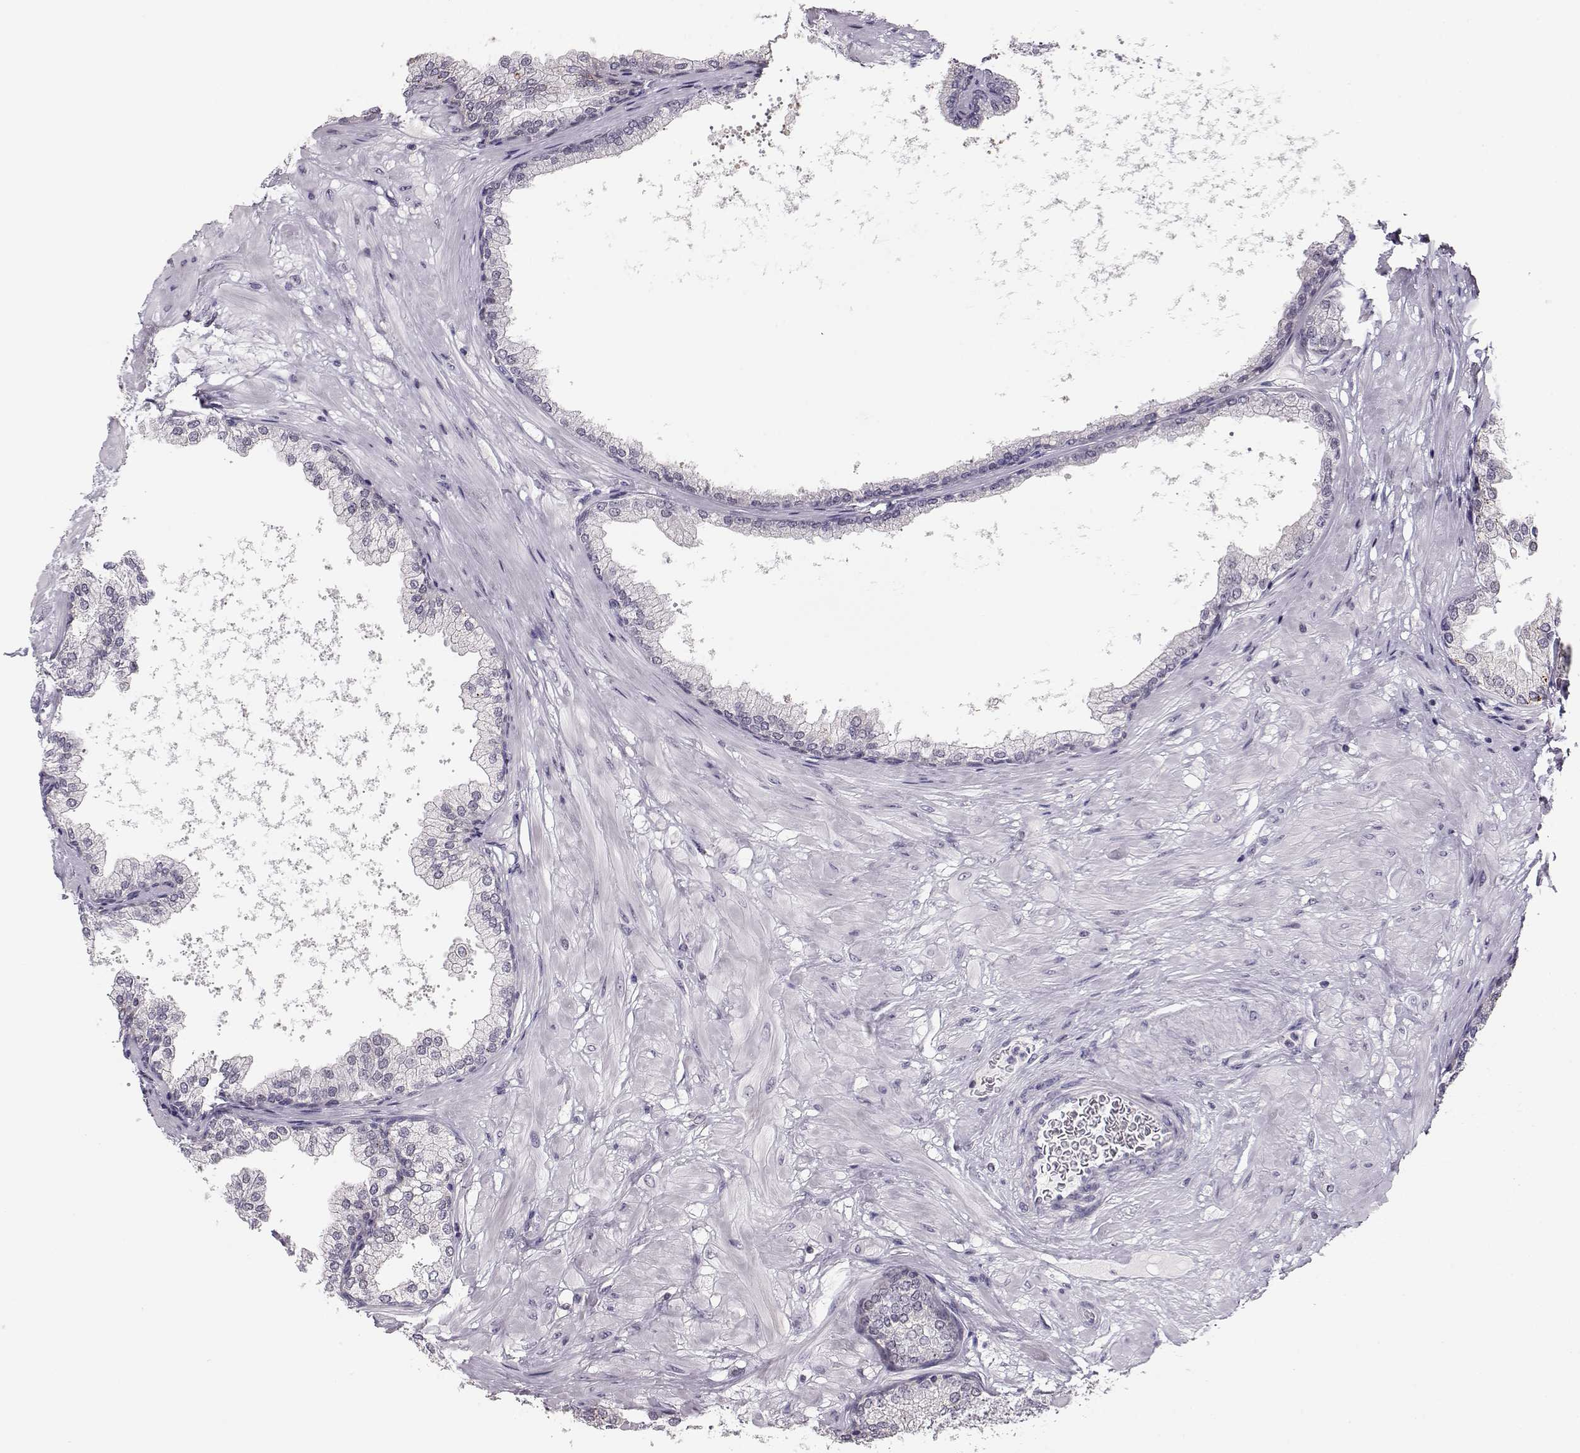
{"staining": {"intensity": "negative", "quantity": "none", "location": "none"}, "tissue": "prostate", "cell_type": "Glandular cells", "image_type": "normal", "snomed": [{"axis": "morphology", "description": "Normal tissue, NOS"}, {"axis": "topography", "description": "Prostate"}], "caption": "Immunohistochemistry (IHC) micrograph of normal prostate stained for a protein (brown), which shows no positivity in glandular cells. Nuclei are stained in blue.", "gene": "TEPP", "patient": {"sex": "male", "age": 37}}